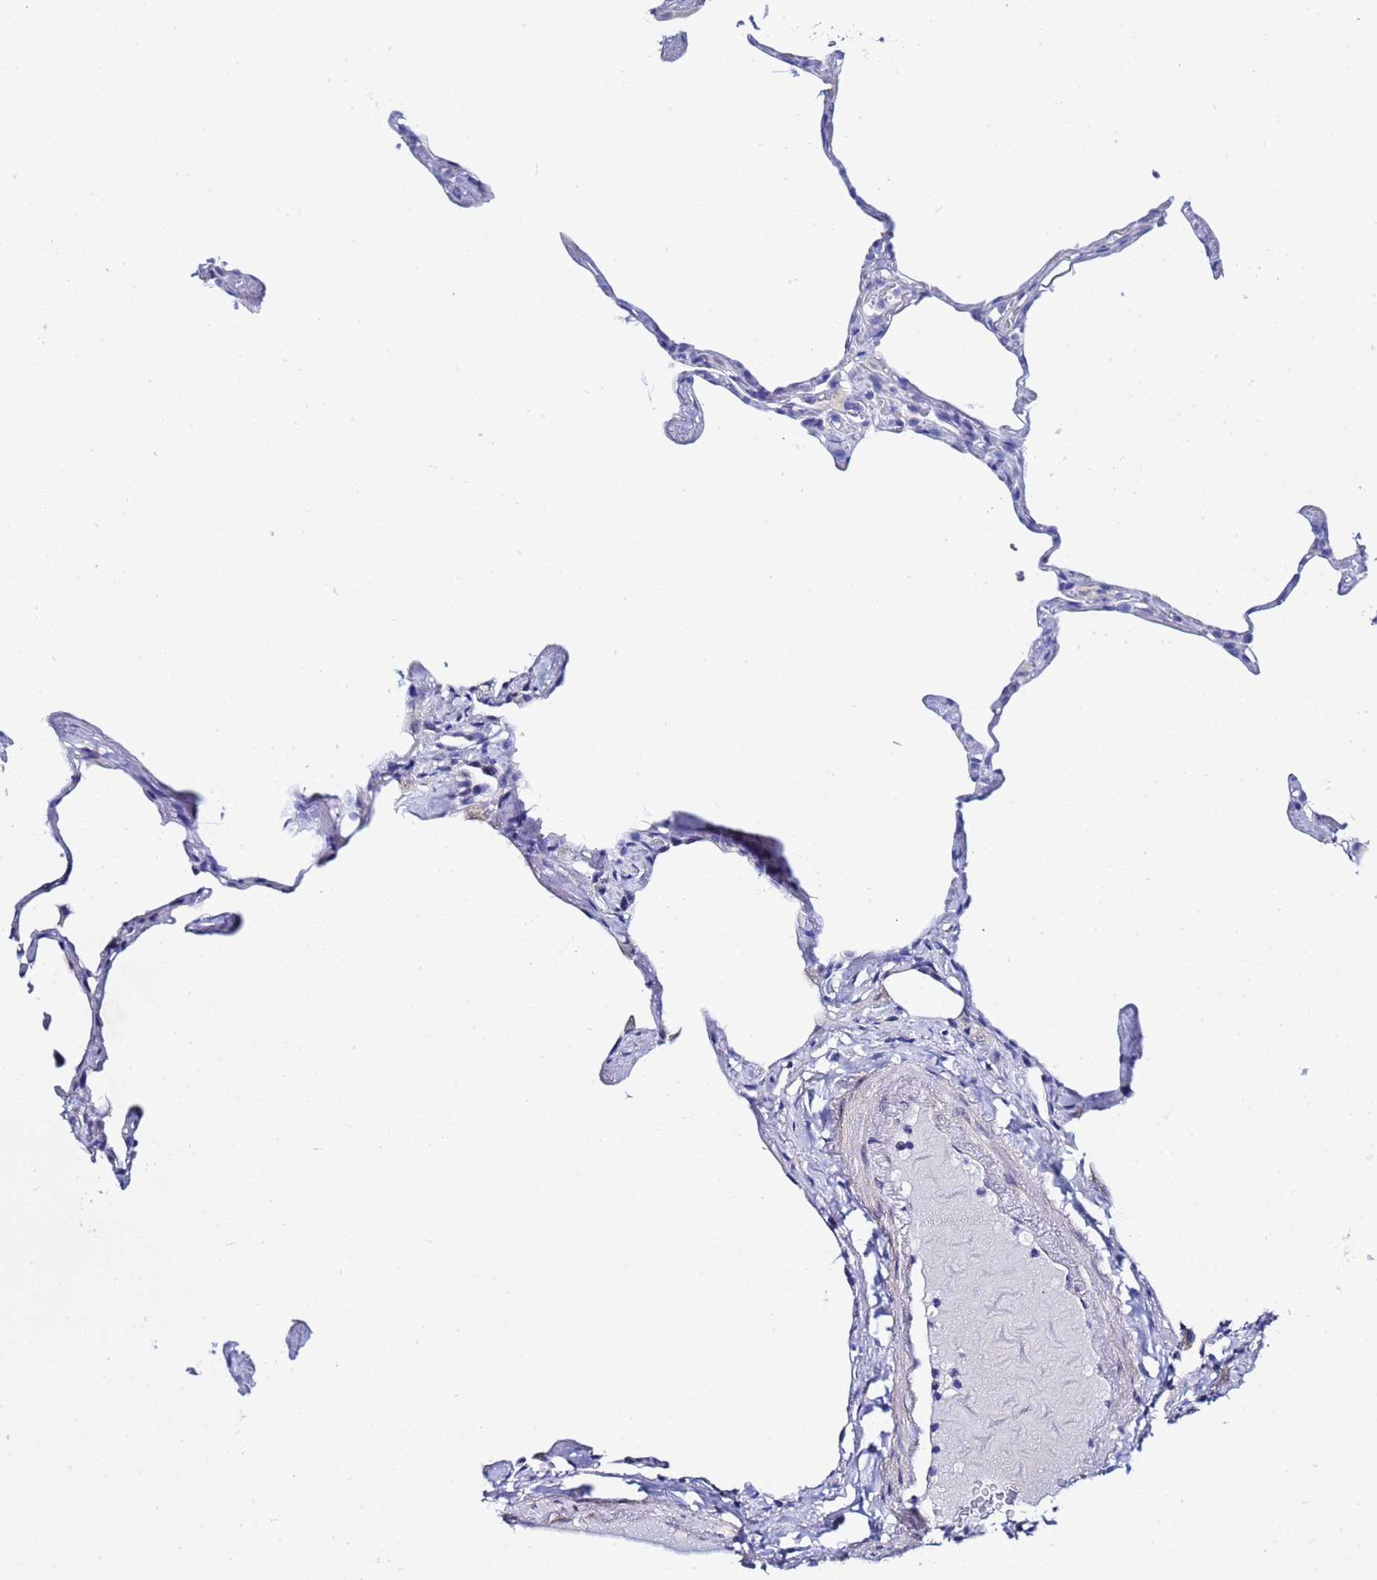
{"staining": {"intensity": "negative", "quantity": "none", "location": "none"}, "tissue": "lung", "cell_type": "Alveolar cells", "image_type": "normal", "snomed": [{"axis": "morphology", "description": "Normal tissue, NOS"}, {"axis": "topography", "description": "Lung"}], "caption": "Immunohistochemistry (IHC) image of benign lung: human lung stained with DAB (3,3'-diaminobenzidine) reveals no significant protein staining in alveolar cells.", "gene": "ZNF26", "patient": {"sex": "male", "age": 65}}